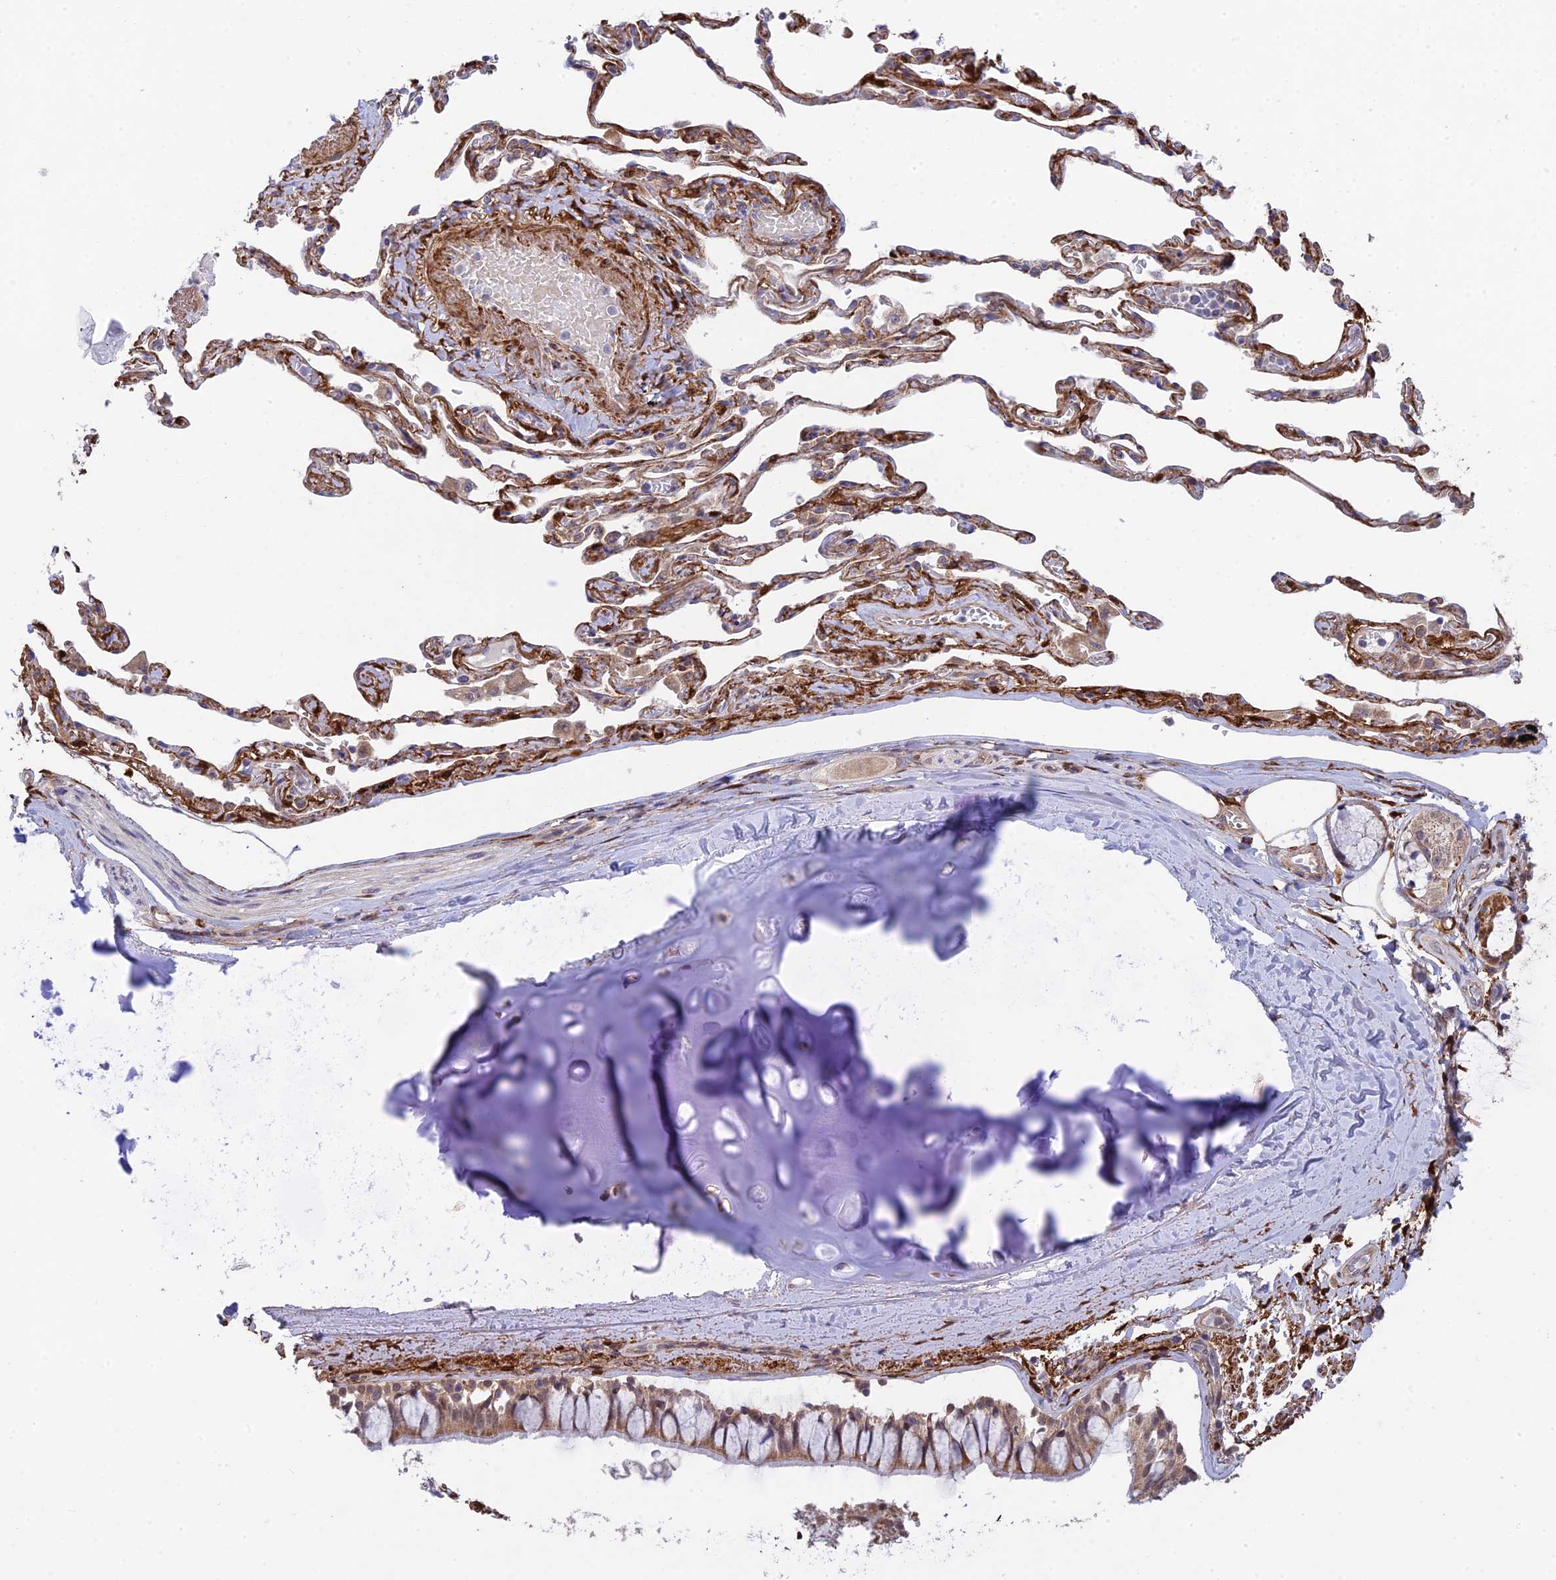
{"staining": {"intensity": "weak", "quantity": ">75%", "location": "cytoplasmic/membranous"}, "tissue": "bronchus", "cell_type": "Respiratory epithelial cells", "image_type": "normal", "snomed": [{"axis": "morphology", "description": "Normal tissue, NOS"}, {"axis": "topography", "description": "Cartilage tissue"}], "caption": "Immunohistochemical staining of benign human bronchus exhibits weak cytoplasmic/membranous protein staining in about >75% of respiratory epithelial cells.", "gene": "INCA1", "patient": {"sex": "male", "age": 63}}